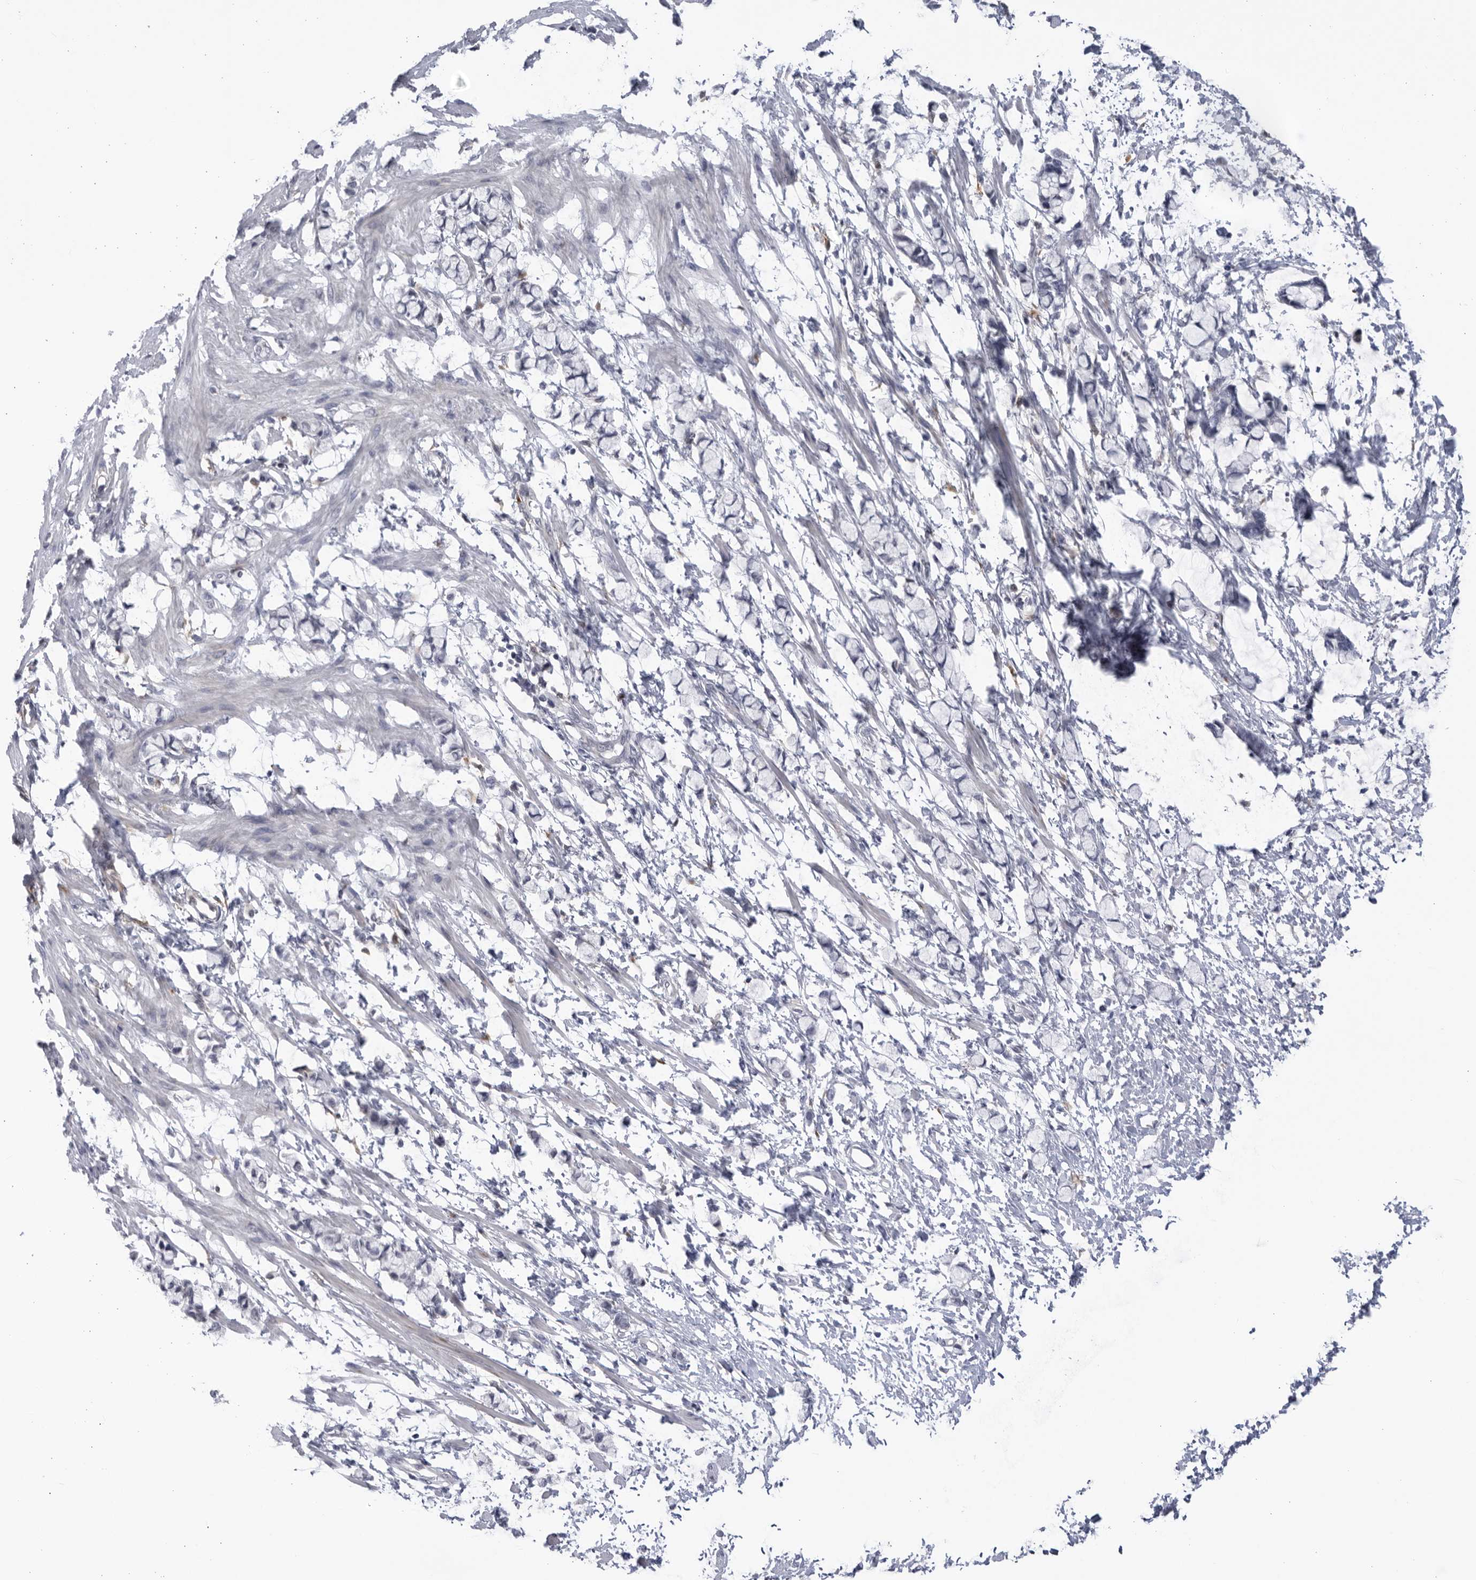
{"staining": {"intensity": "negative", "quantity": "none", "location": "none"}, "tissue": "smooth muscle", "cell_type": "Smooth muscle cells", "image_type": "normal", "snomed": [{"axis": "morphology", "description": "Normal tissue, NOS"}, {"axis": "morphology", "description": "Adenocarcinoma, NOS"}, {"axis": "topography", "description": "Smooth muscle"}, {"axis": "topography", "description": "Colon"}], "caption": "Immunohistochemistry (IHC) of normal human smooth muscle demonstrates no expression in smooth muscle cells. (Brightfield microscopy of DAB (3,3'-diaminobenzidine) IHC at high magnification).", "gene": "BMP2K", "patient": {"sex": "male", "age": 14}}